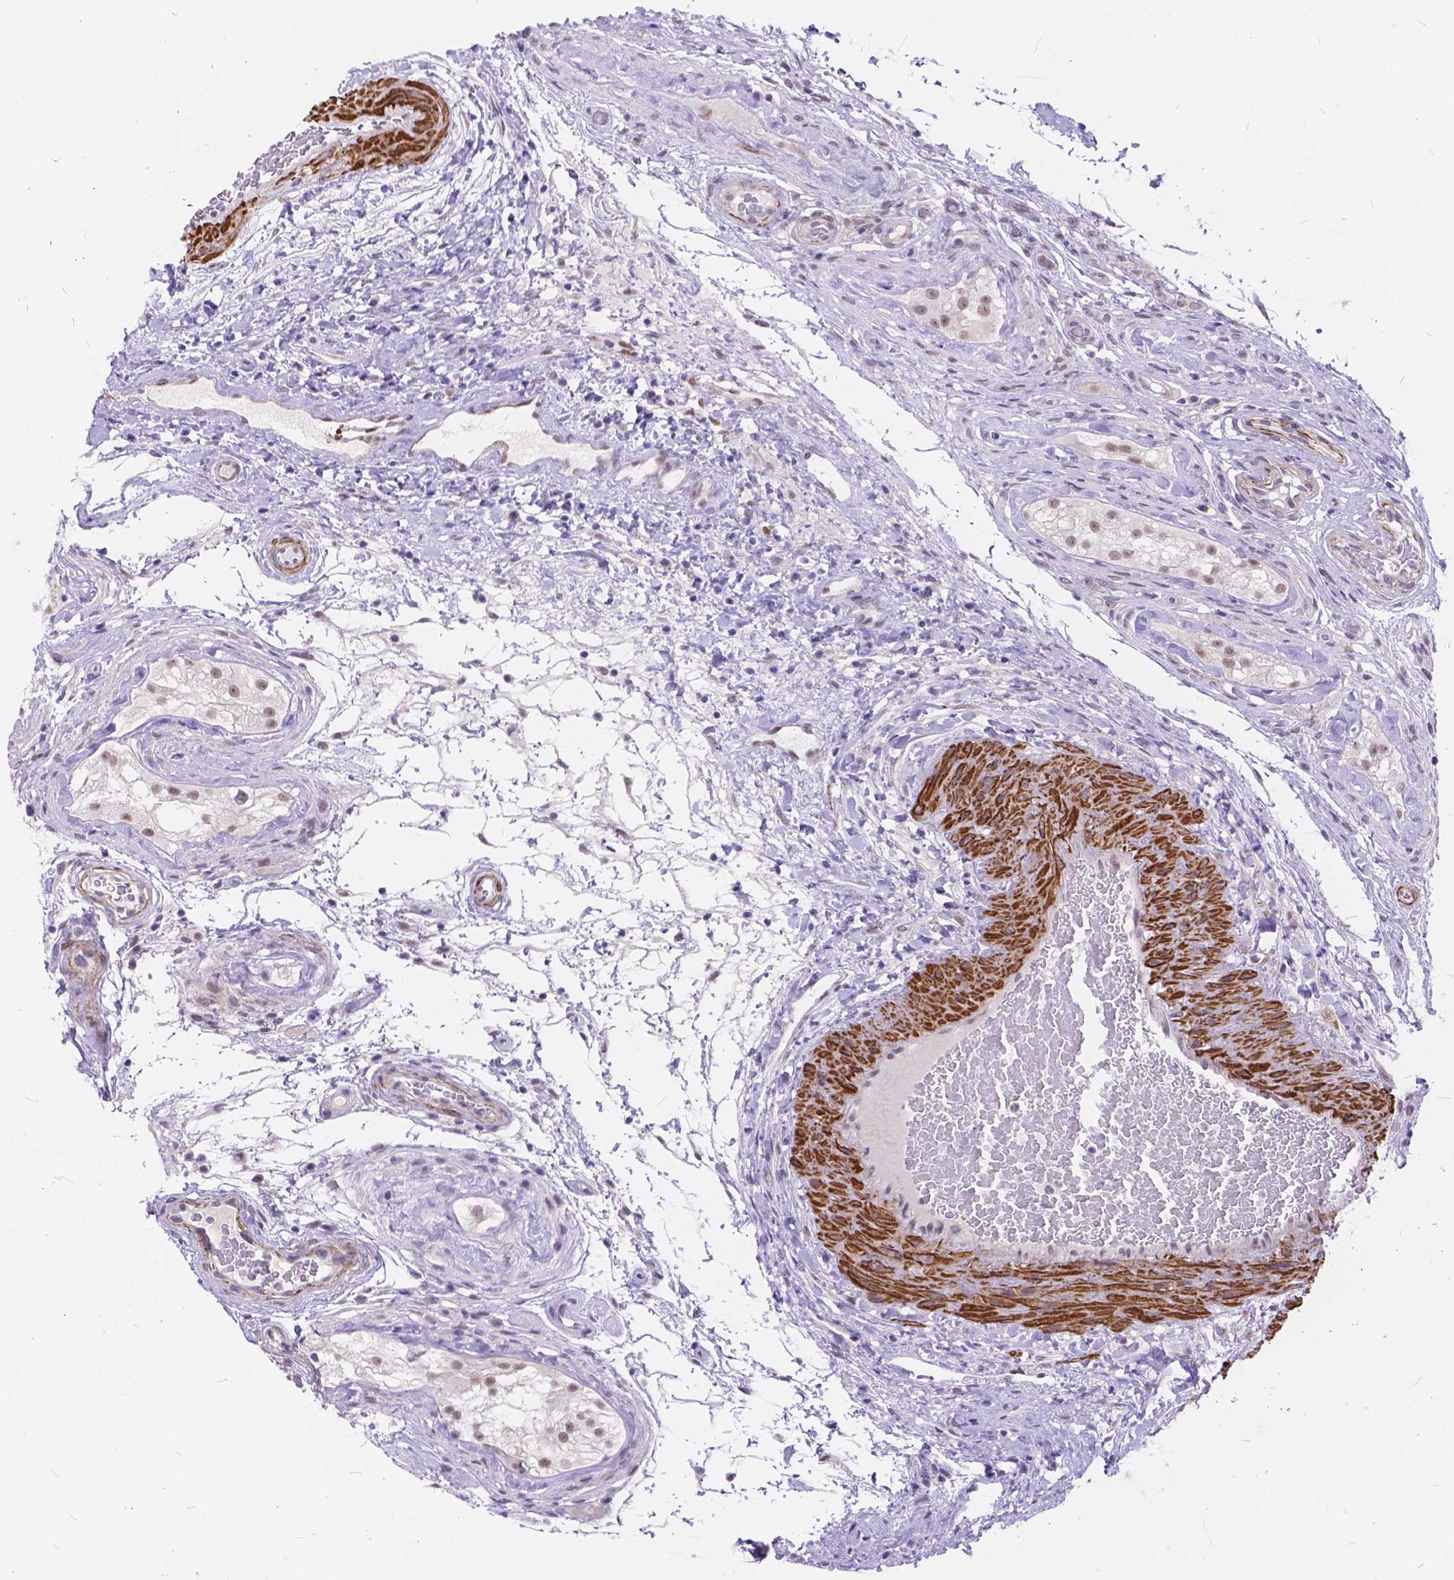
{"staining": {"intensity": "weak", "quantity": ">75%", "location": "nuclear"}, "tissue": "testis cancer", "cell_type": "Tumor cells", "image_type": "cancer", "snomed": [{"axis": "morphology", "description": "Seminoma, NOS"}, {"axis": "morphology", "description": "Carcinoma, Embryonal, NOS"}, {"axis": "topography", "description": "Testis"}], "caption": "A brown stain labels weak nuclear positivity of a protein in human testis cancer (embryonal carcinoma) tumor cells.", "gene": "MAN2C1", "patient": {"sex": "male", "age": 41}}